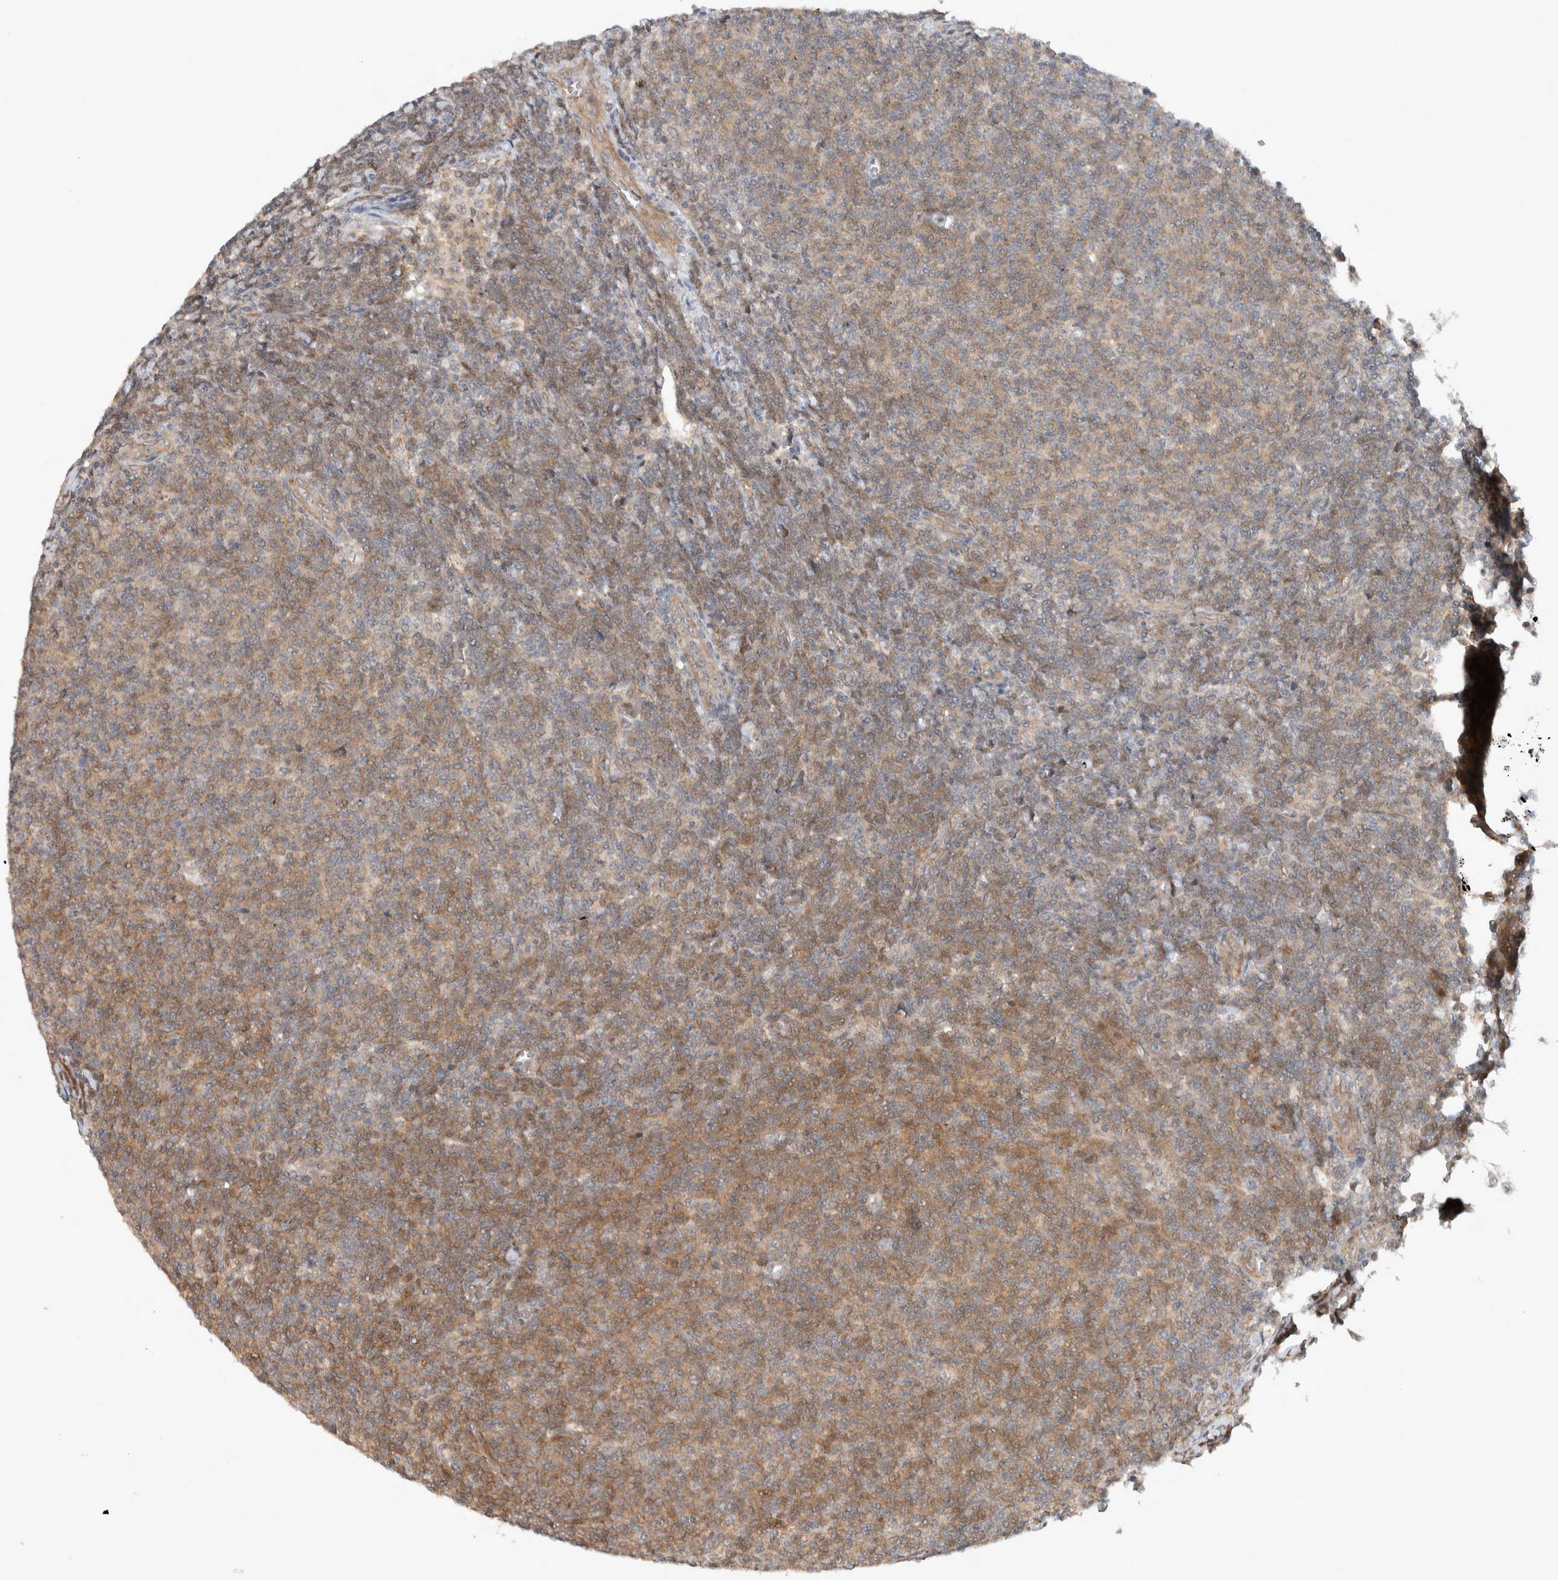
{"staining": {"intensity": "moderate", "quantity": "25%-75%", "location": "cytoplasmic/membranous"}, "tissue": "lymphoma", "cell_type": "Tumor cells", "image_type": "cancer", "snomed": [{"axis": "morphology", "description": "Malignant lymphoma, non-Hodgkin's type, Low grade"}, {"axis": "topography", "description": "Lymph node"}], "caption": "The immunohistochemical stain highlights moderate cytoplasmic/membranous positivity in tumor cells of lymphoma tissue. The protein of interest is stained brown, and the nuclei are stained in blue (DAB IHC with brightfield microscopy, high magnification).", "gene": "DEPTOR", "patient": {"sex": "male", "age": 66}}